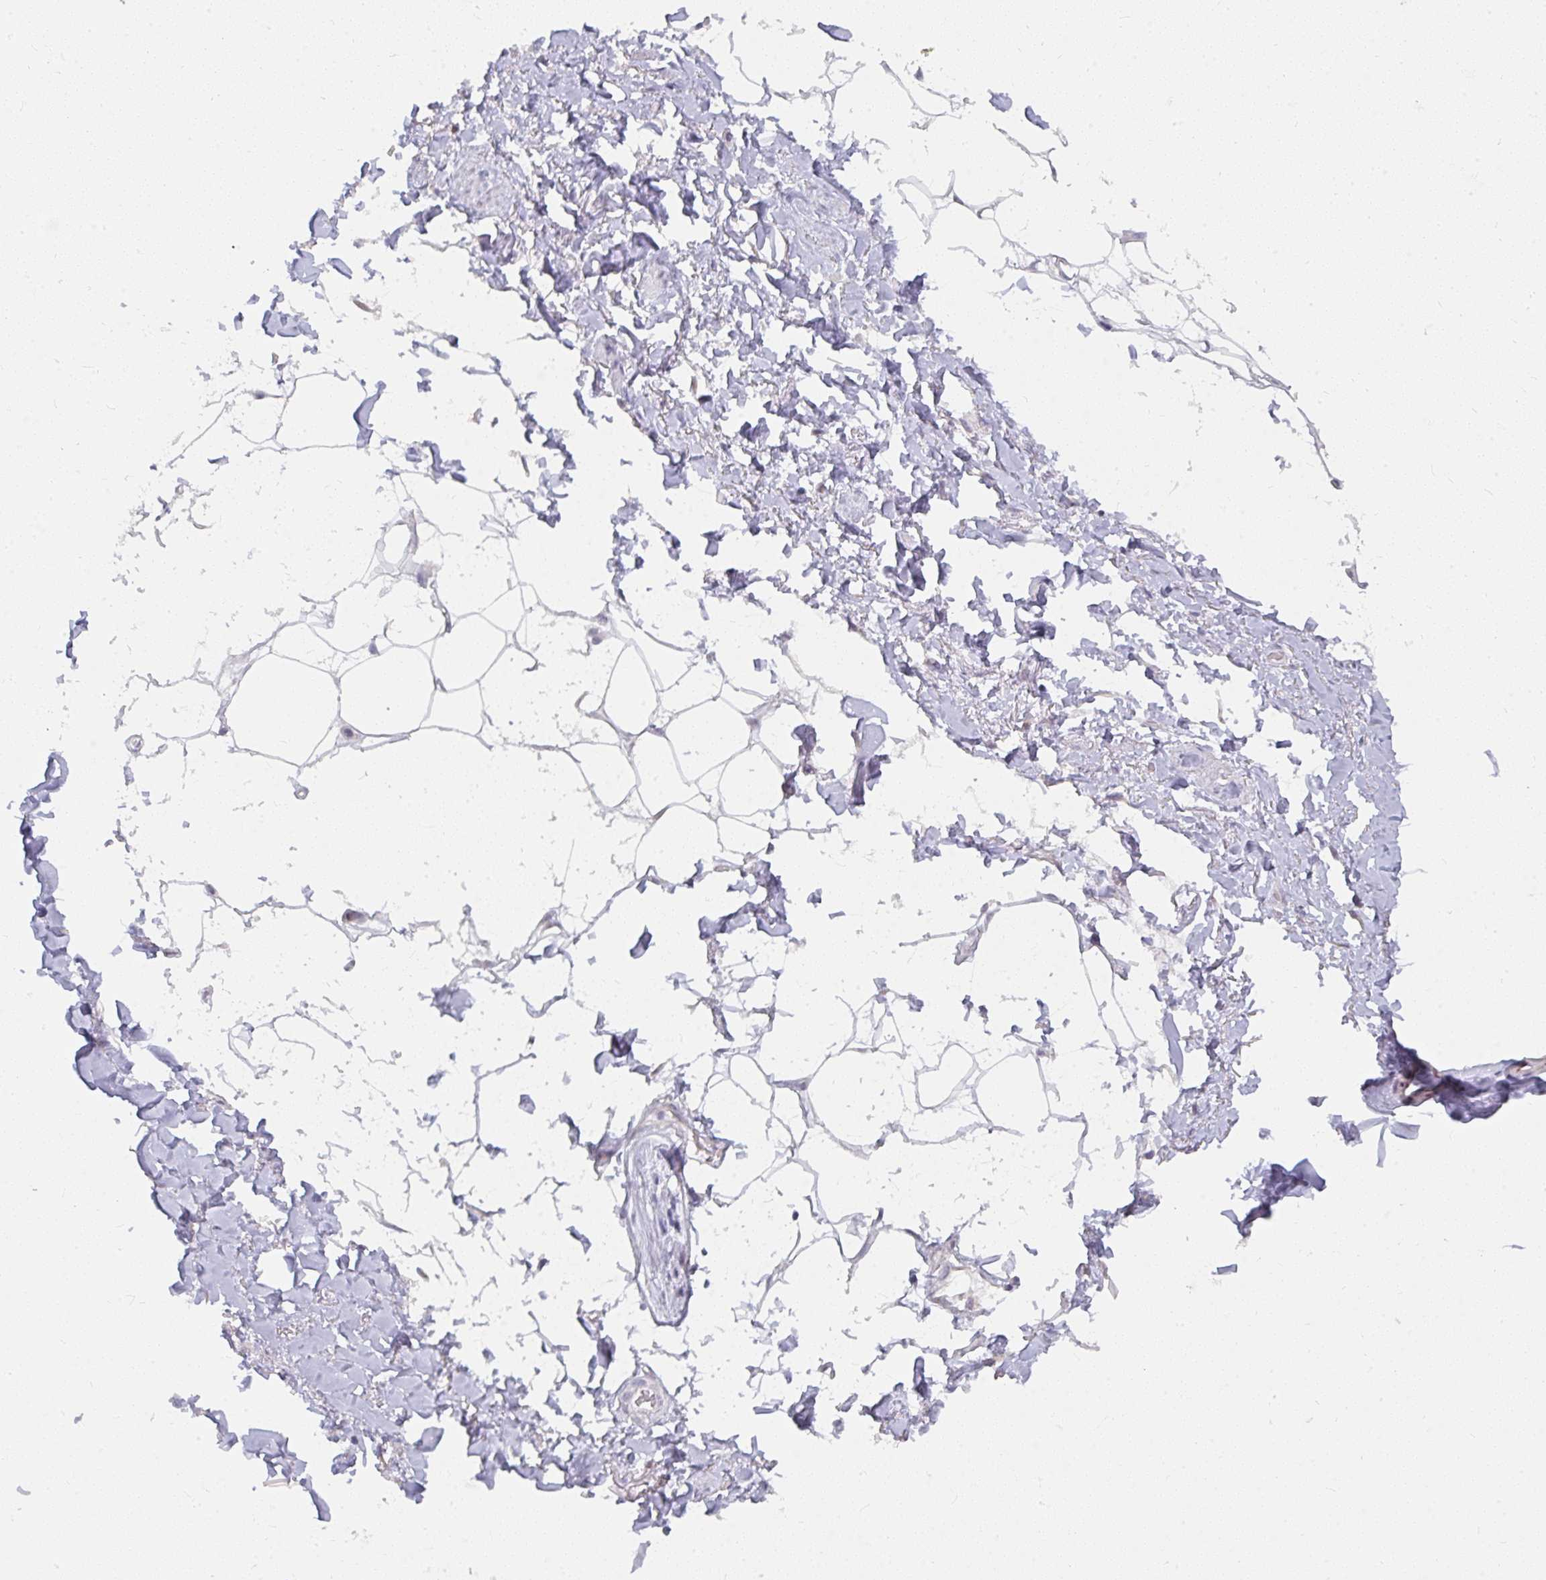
{"staining": {"intensity": "negative", "quantity": "none", "location": "none"}, "tissue": "adipose tissue", "cell_type": "Adipocytes", "image_type": "normal", "snomed": [{"axis": "morphology", "description": "Normal tissue, NOS"}, {"axis": "topography", "description": "Vagina"}, {"axis": "topography", "description": "Peripheral nerve tissue"}], "caption": "A micrograph of human adipose tissue is negative for staining in adipocytes.", "gene": "SYNCRIP", "patient": {"sex": "female", "age": 71}}